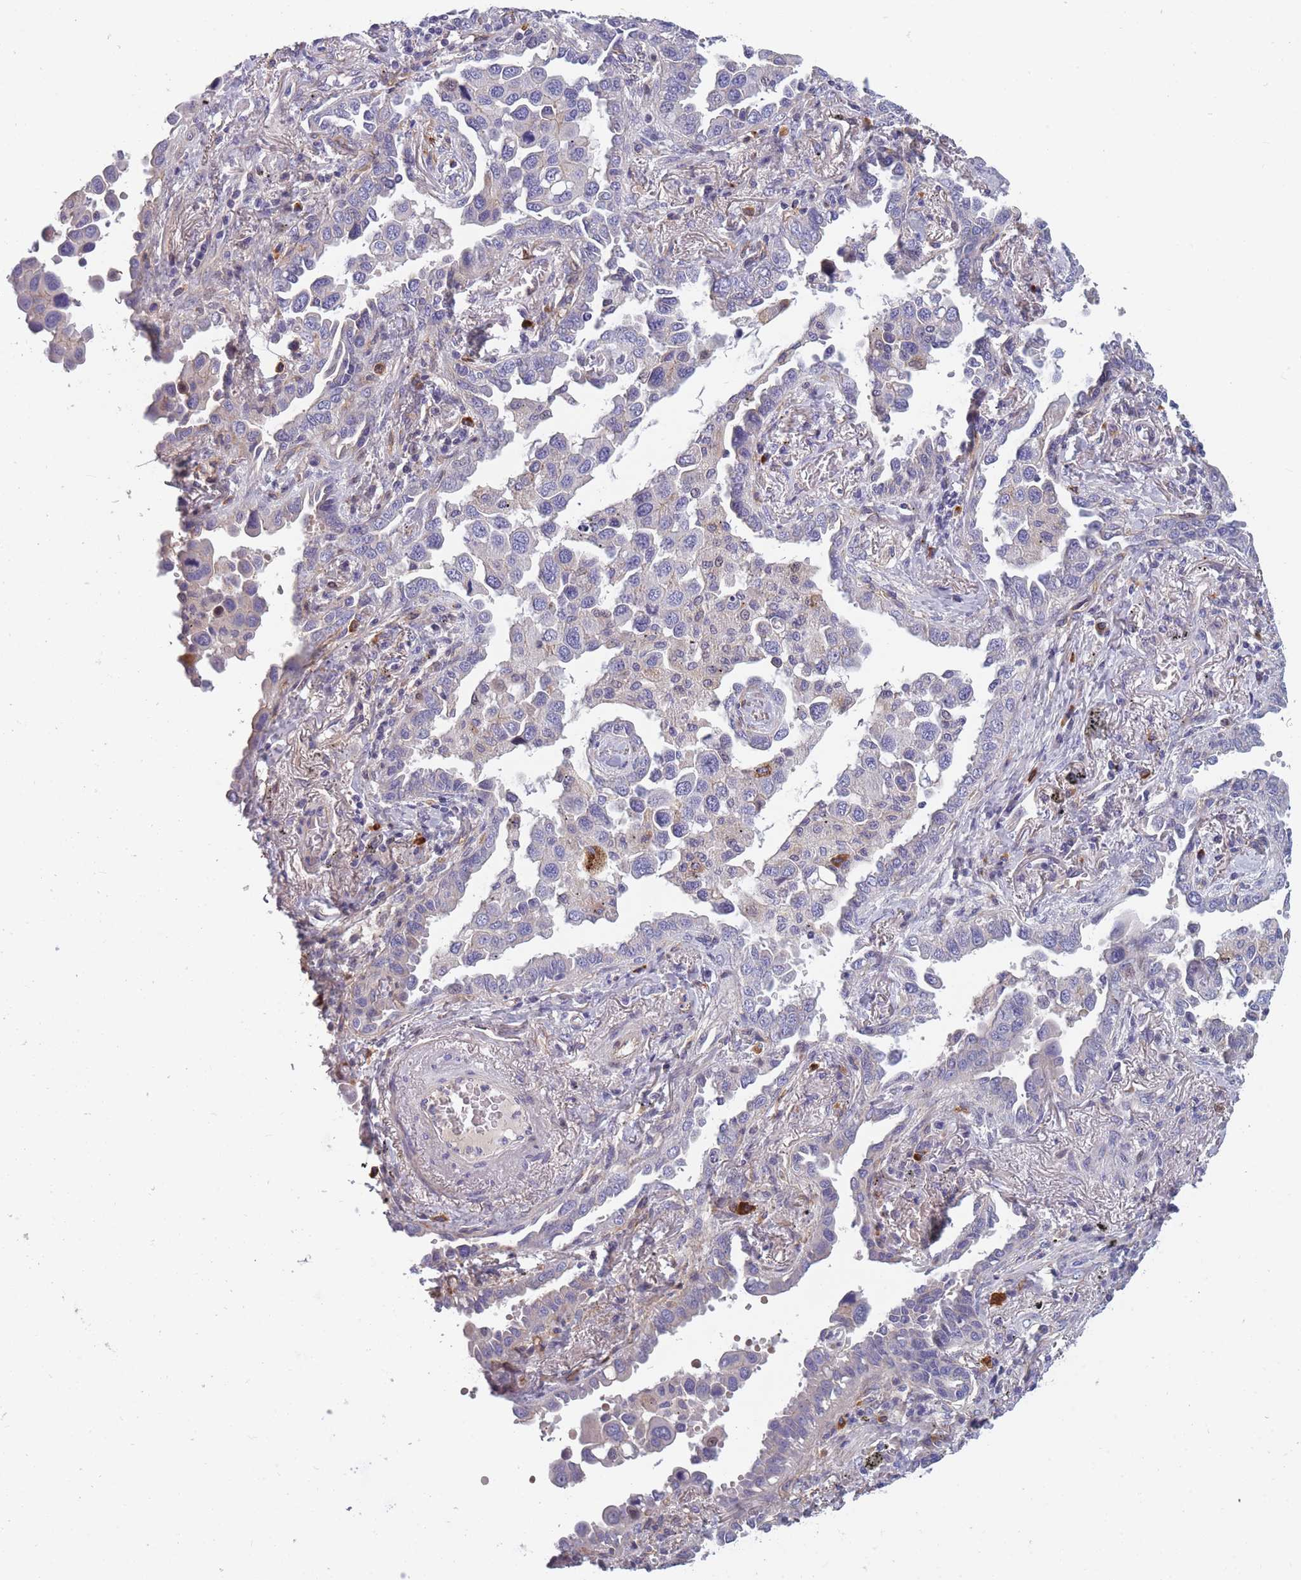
{"staining": {"intensity": "negative", "quantity": "none", "location": "none"}, "tissue": "lung cancer", "cell_type": "Tumor cells", "image_type": "cancer", "snomed": [{"axis": "morphology", "description": "Adenocarcinoma, NOS"}, {"axis": "topography", "description": "Lung"}], "caption": "Lung cancer was stained to show a protein in brown. There is no significant positivity in tumor cells.", "gene": "FAM83F", "patient": {"sex": "male", "age": 67}}